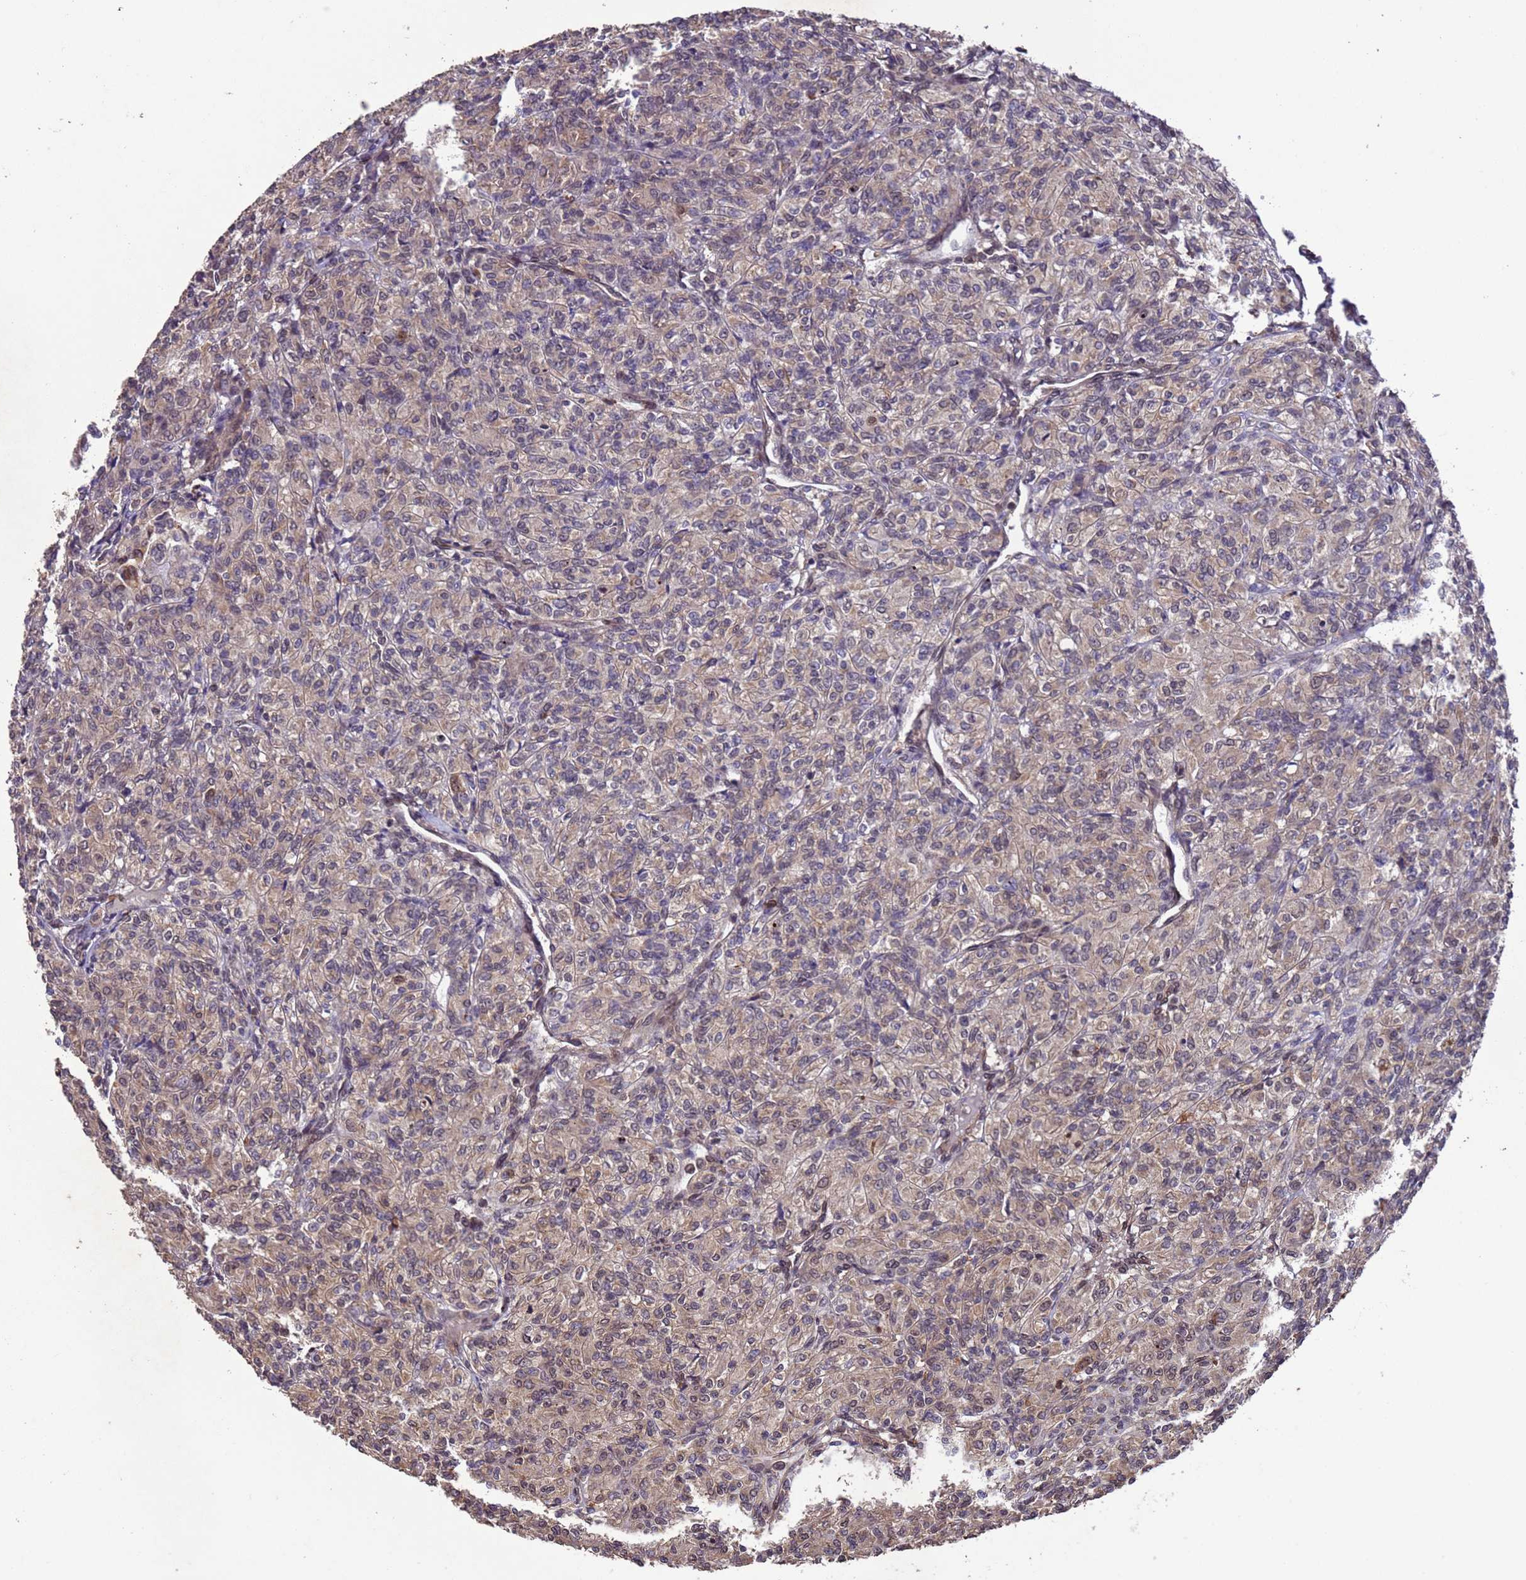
{"staining": {"intensity": "weak", "quantity": "25%-75%", "location": "cytoplasmic/membranous,nuclear"}, "tissue": "renal cancer", "cell_type": "Tumor cells", "image_type": "cancer", "snomed": [{"axis": "morphology", "description": "Adenocarcinoma, NOS"}, {"axis": "topography", "description": "Kidney"}], "caption": "Protein staining by immunohistochemistry demonstrates weak cytoplasmic/membranous and nuclear expression in about 25%-75% of tumor cells in renal cancer. (Brightfield microscopy of DAB IHC at high magnification).", "gene": "VSTM4", "patient": {"sex": "male", "age": 77}}